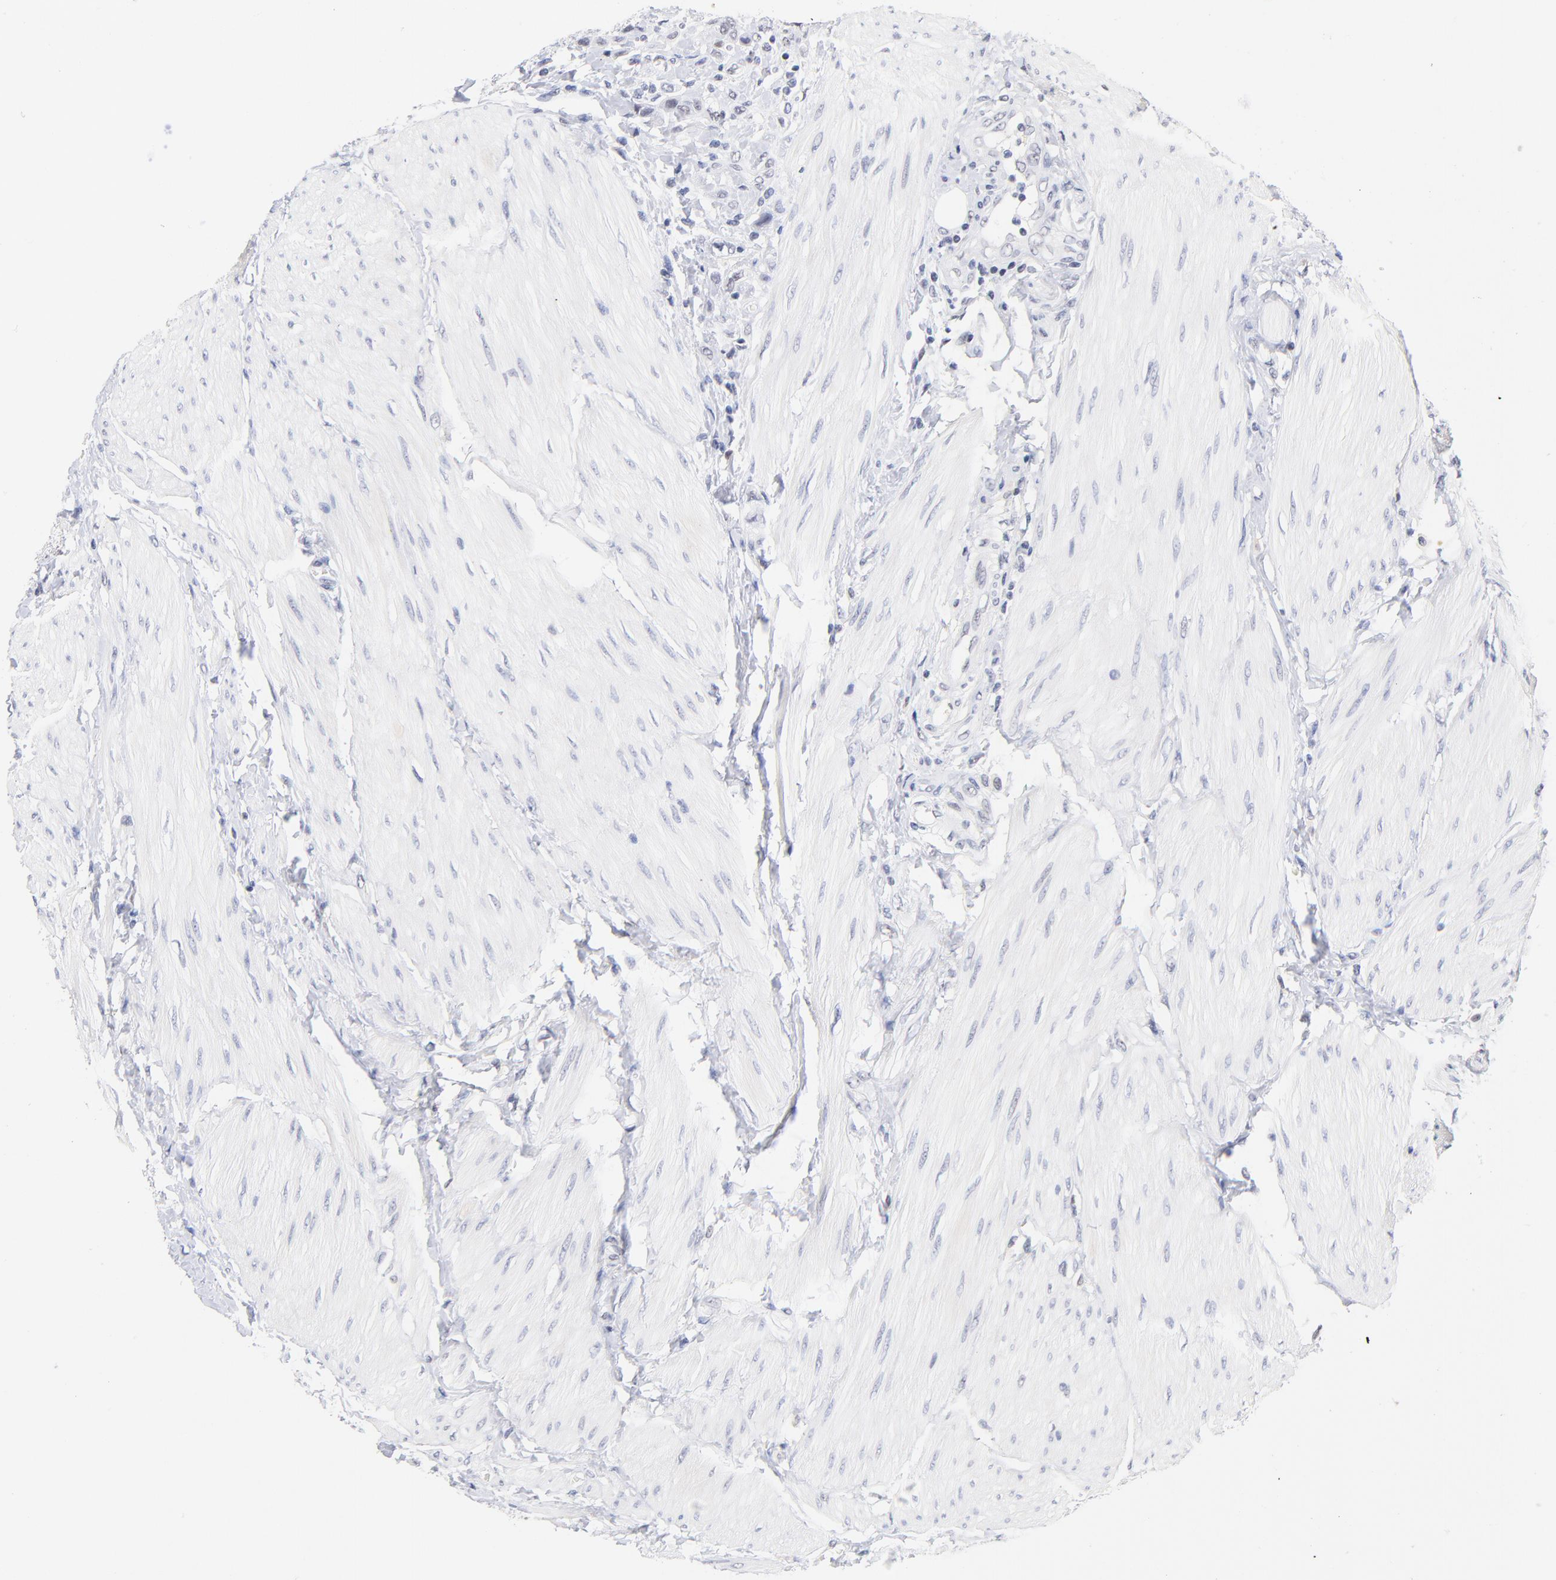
{"staining": {"intensity": "negative", "quantity": "none", "location": "none"}, "tissue": "urothelial cancer", "cell_type": "Tumor cells", "image_type": "cancer", "snomed": [{"axis": "morphology", "description": "Urothelial carcinoma, High grade"}, {"axis": "topography", "description": "Urinary bladder"}], "caption": "Immunohistochemistry (IHC) of human urothelial carcinoma (high-grade) displays no expression in tumor cells.", "gene": "ZNF74", "patient": {"sex": "male", "age": 50}}